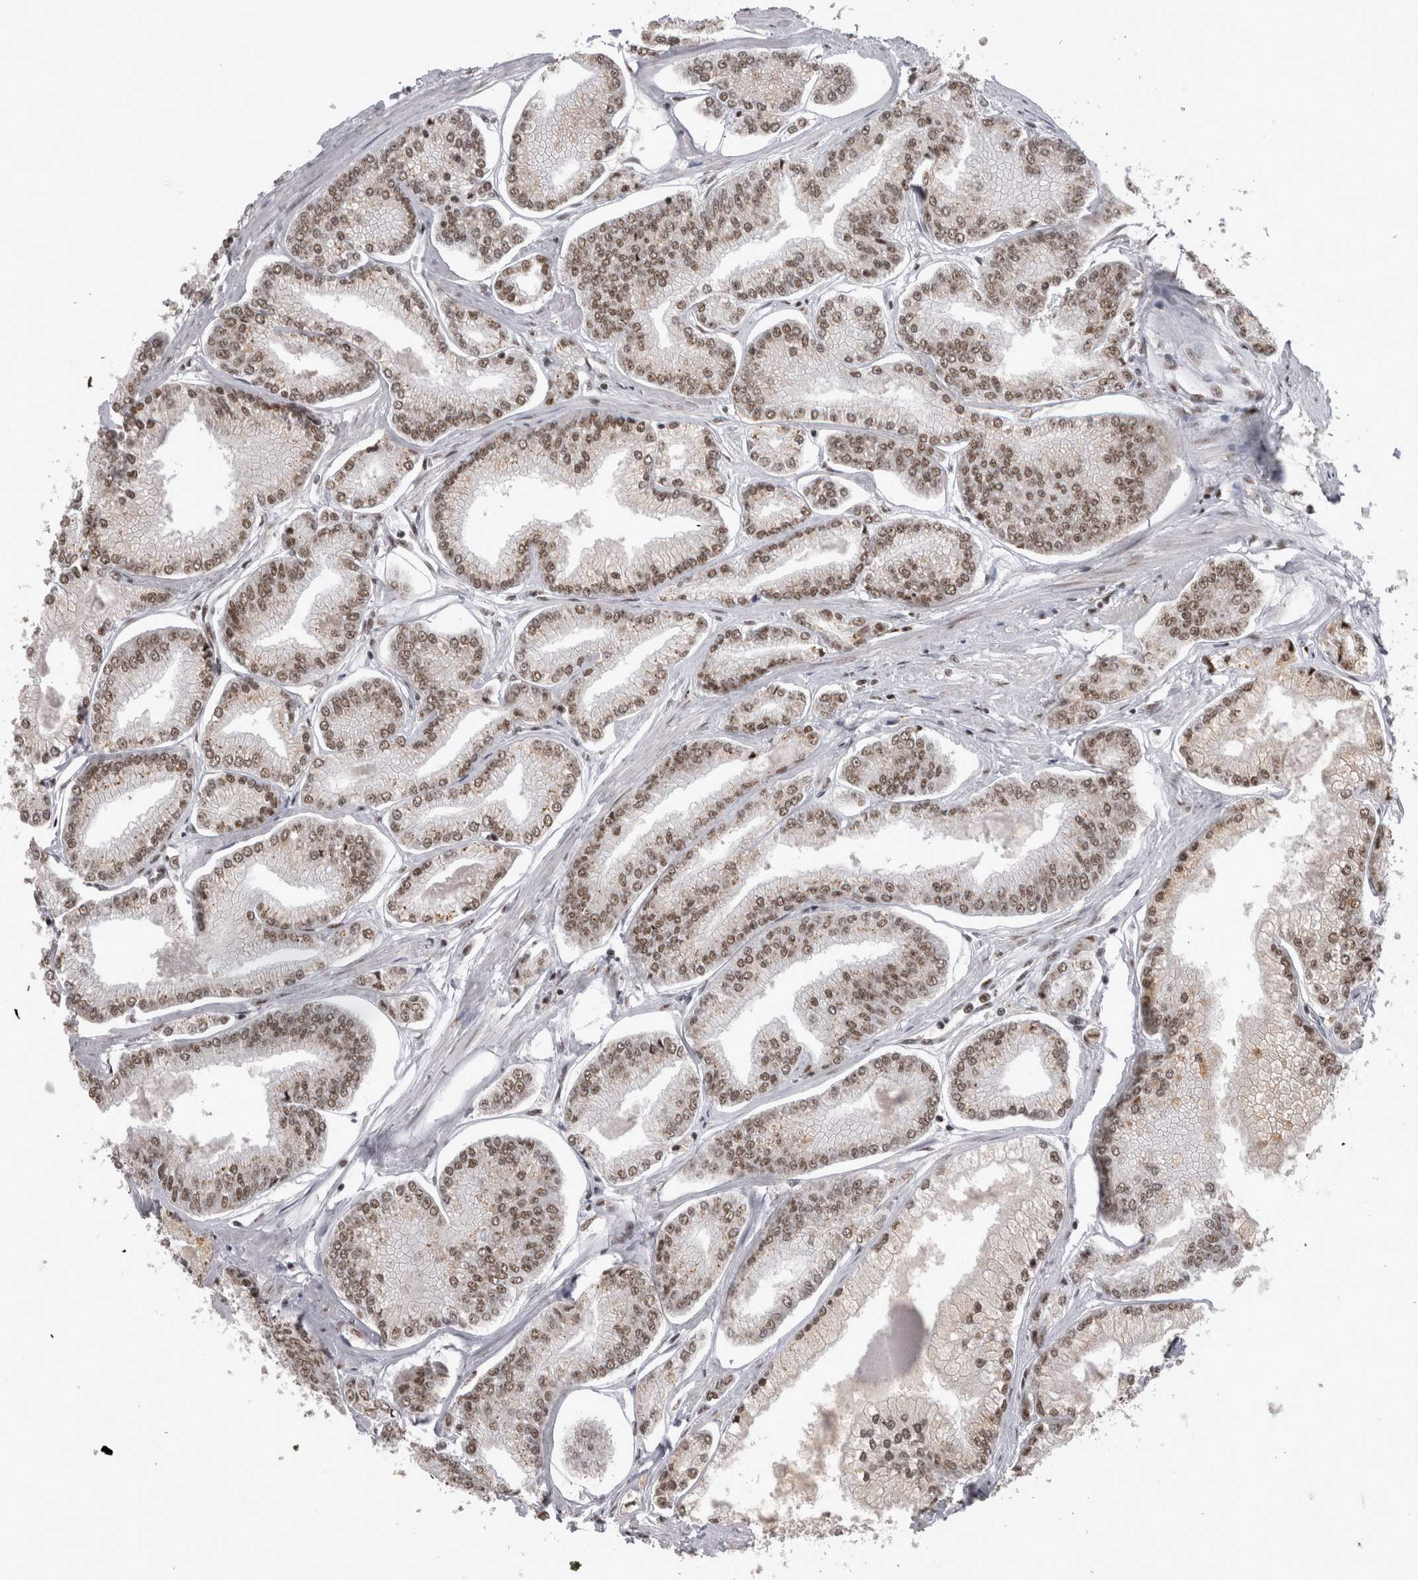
{"staining": {"intensity": "moderate", "quantity": ">75%", "location": "nuclear"}, "tissue": "prostate cancer", "cell_type": "Tumor cells", "image_type": "cancer", "snomed": [{"axis": "morphology", "description": "Adenocarcinoma, Low grade"}, {"axis": "topography", "description": "Prostate"}], "caption": "A brown stain highlights moderate nuclear expression of a protein in prostate cancer tumor cells. The protein of interest is stained brown, and the nuclei are stained in blue (DAB IHC with brightfield microscopy, high magnification).", "gene": "CDK11A", "patient": {"sex": "male", "age": 52}}